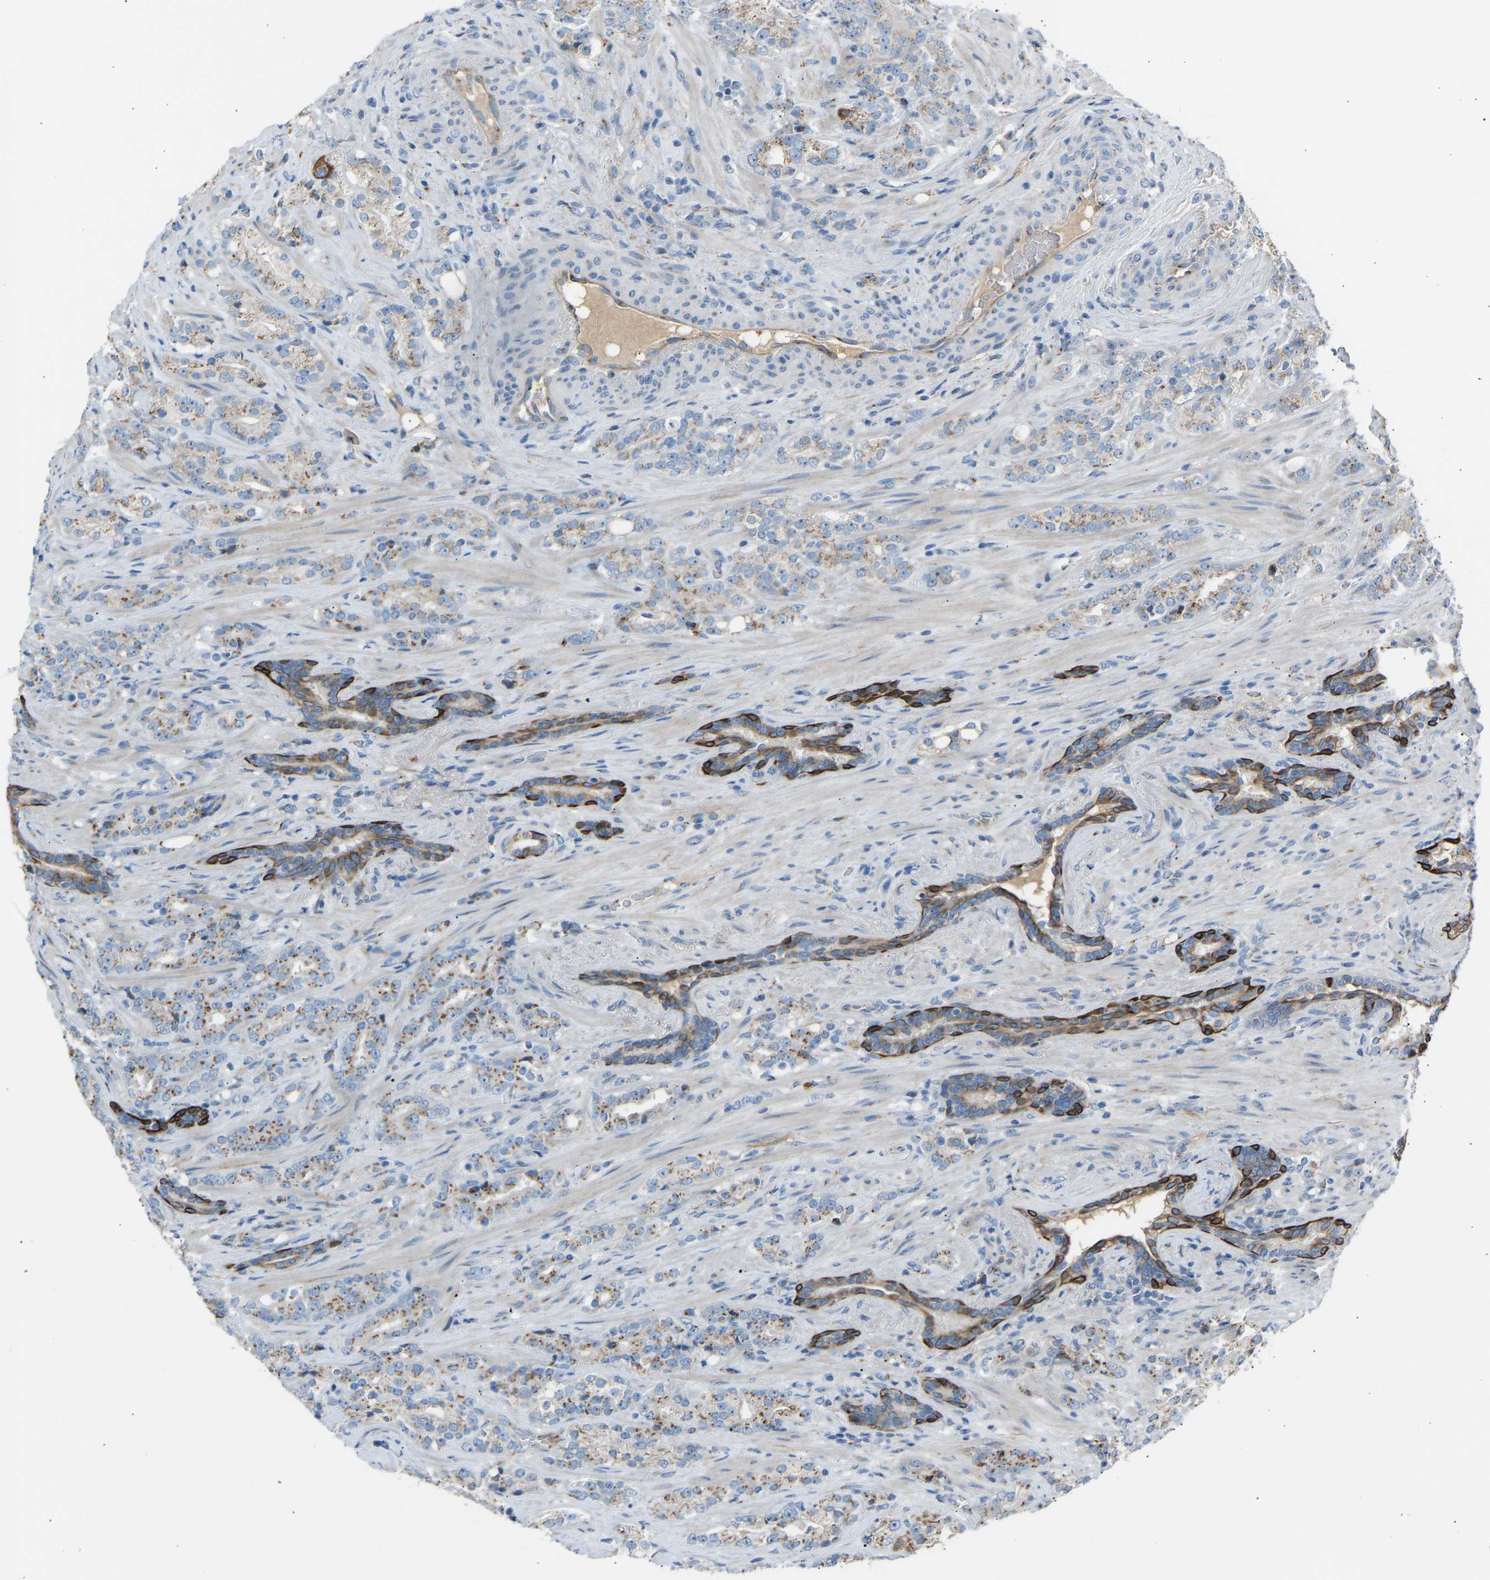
{"staining": {"intensity": "moderate", "quantity": ">75%", "location": "cytoplasmic/membranous"}, "tissue": "prostate cancer", "cell_type": "Tumor cells", "image_type": "cancer", "snomed": [{"axis": "morphology", "description": "Adenocarcinoma, High grade"}, {"axis": "topography", "description": "Prostate"}], "caption": "A medium amount of moderate cytoplasmic/membranous positivity is identified in approximately >75% of tumor cells in prostate cancer tissue.", "gene": "CYREN", "patient": {"sex": "male", "age": 71}}